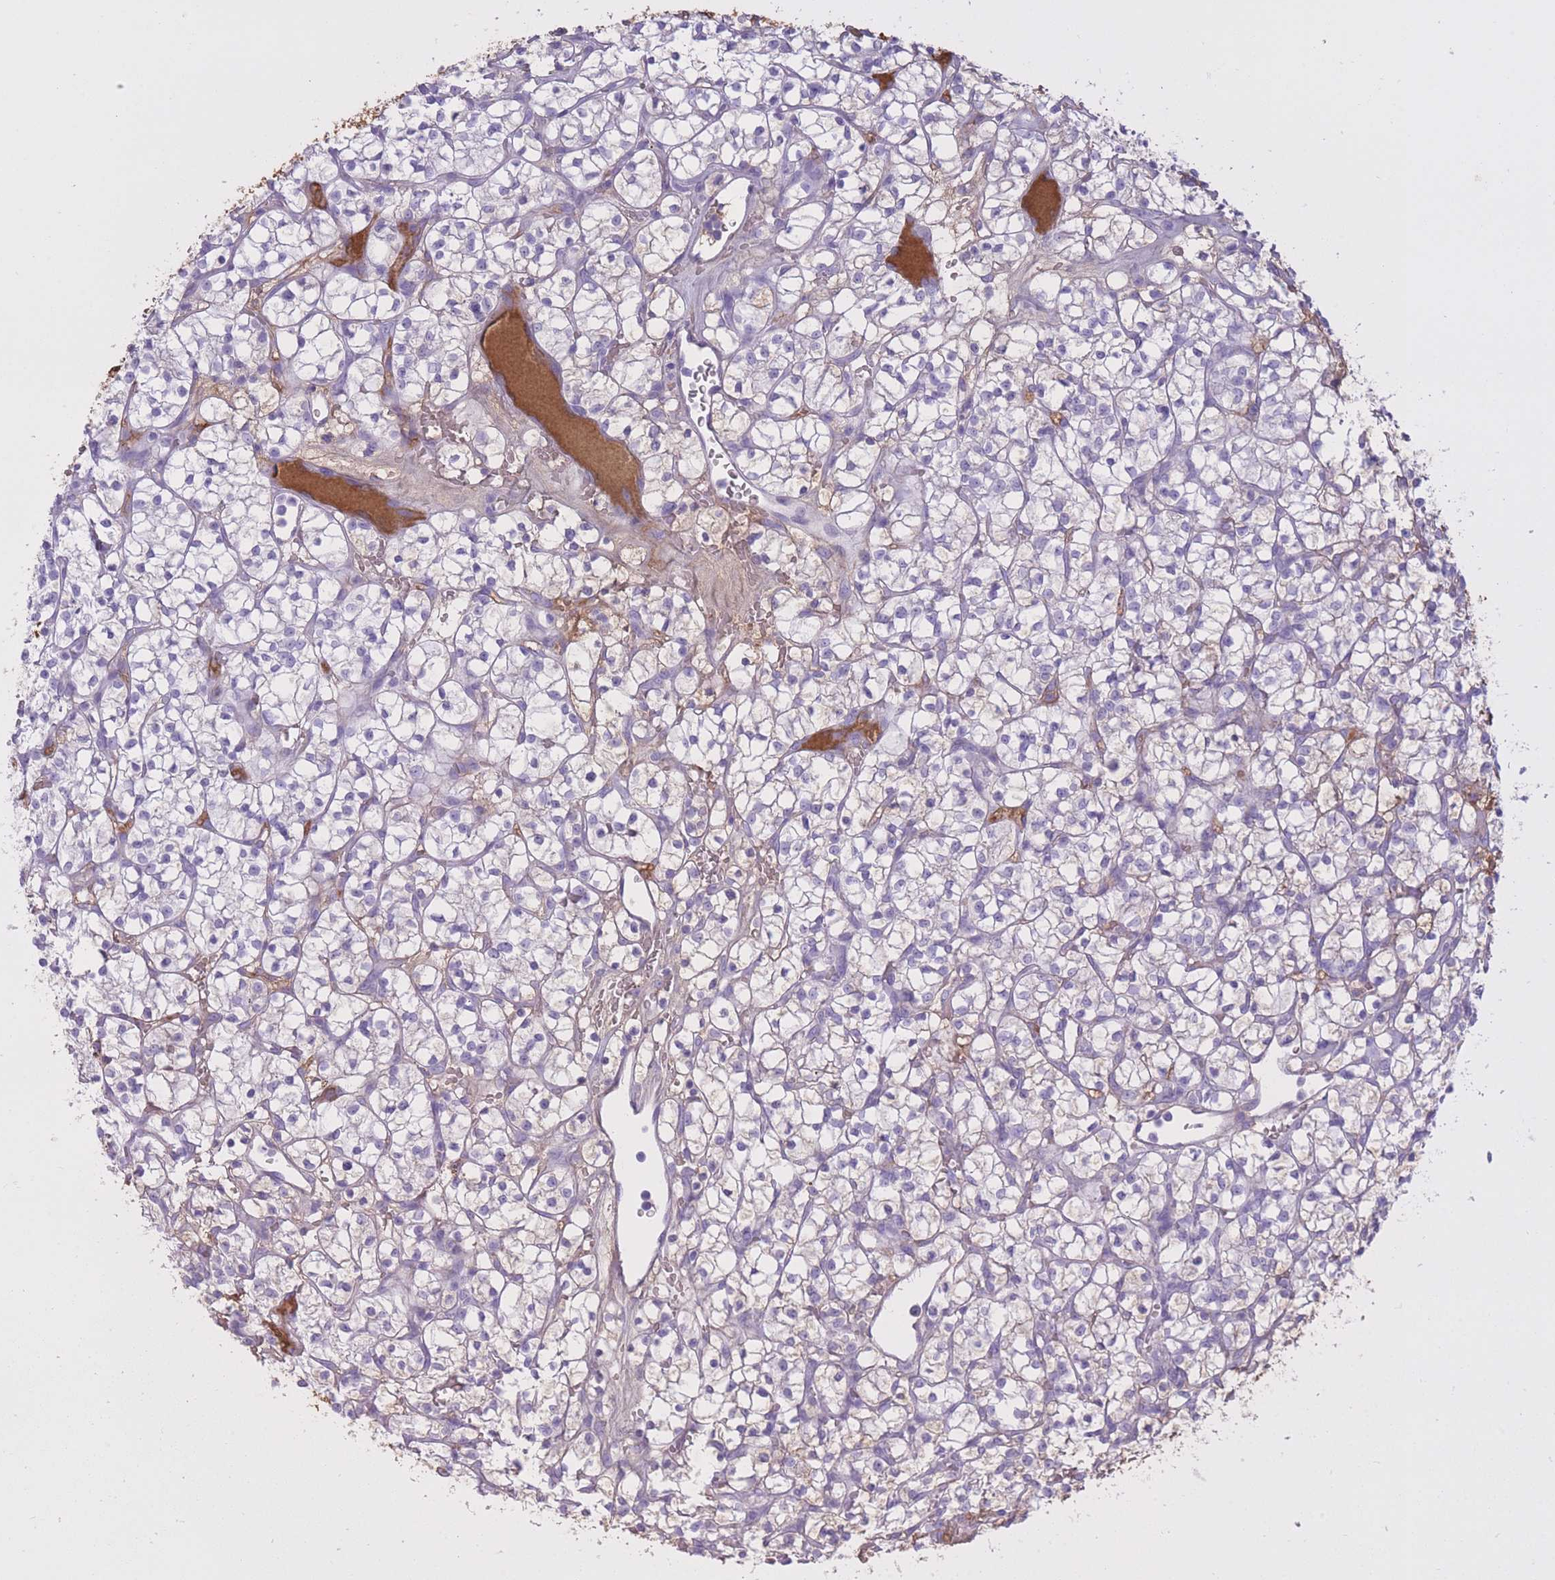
{"staining": {"intensity": "negative", "quantity": "none", "location": "none"}, "tissue": "renal cancer", "cell_type": "Tumor cells", "image_type": "cancer", "snomed": [{"axis": "morphology", "description": "Adenocarcinoma, NOS"}, {"axis": "topography", "description": "Kidney"}], "caption": "Tumor cells are negative for protein expression in human renal cancer (adenocarcinoma).", "gene": "AP3S2", "patient": {"sex": "female", "age": 64}}